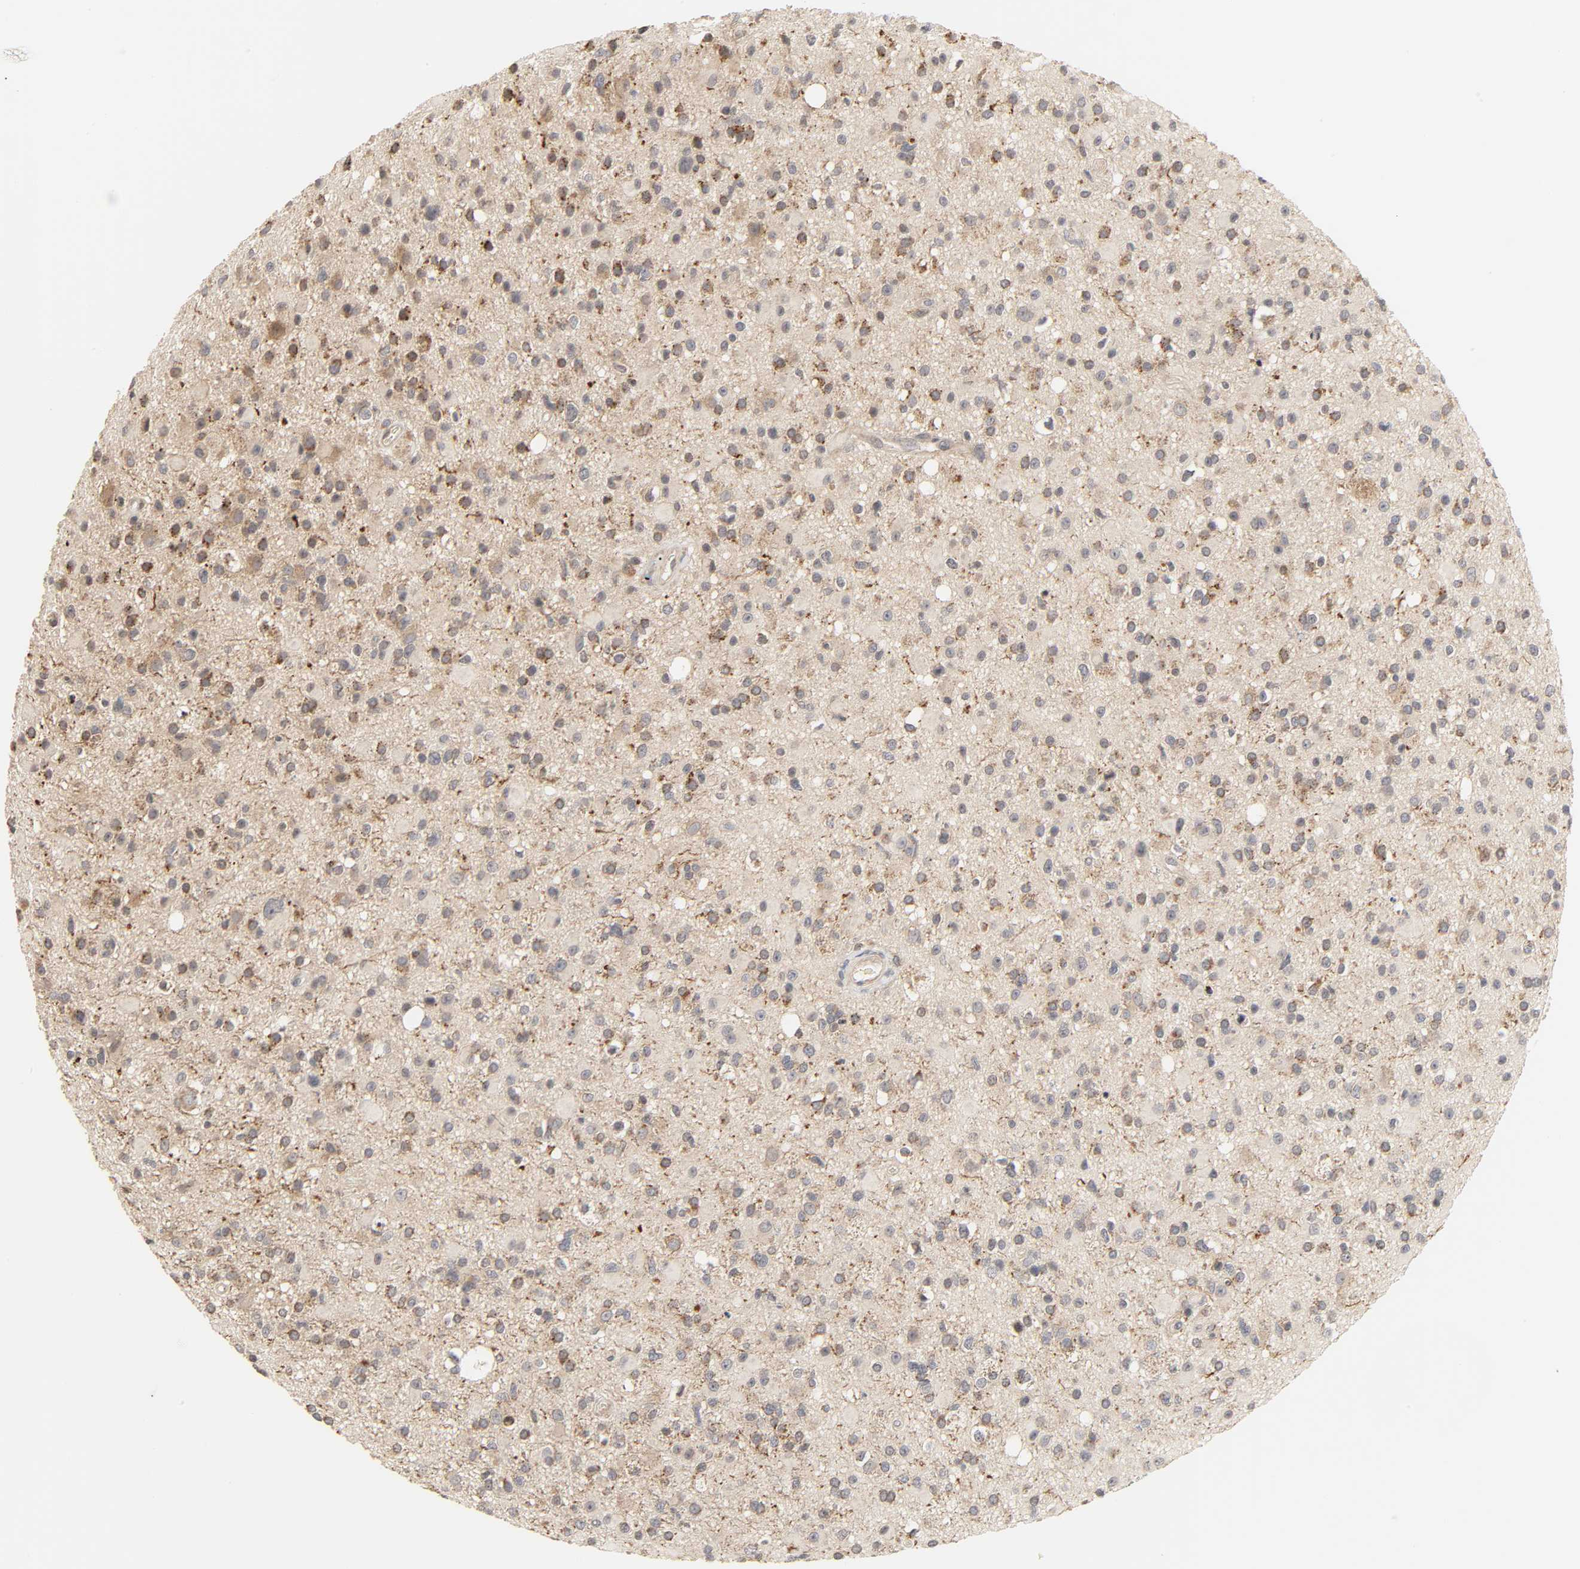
{"staining": {"intensity": "weak", "quantity": "25%-75%", "location": "cytoplasmic/membranous"}, "tissue": "glioma", "cell_type": "Tumor cells", "image_type": "cancer", "snomed": [{"axis": "morphology", "description": "Glioma, malignant, High grade"}, {"axis": "topography", "description": "Brain"}], "caption": "A brown stain highlights weak cytoplasmic/membranous expression of a protein in human glioma tumor cells. The staining is performed using DAB (3,3'-diaminobenzidine) brown chromogen to label protein expression. The nuclei are counter-stained blue using hematoxylin.", "gene": "CLEC4E", "patient": {"sex": "male", "age": 33}}